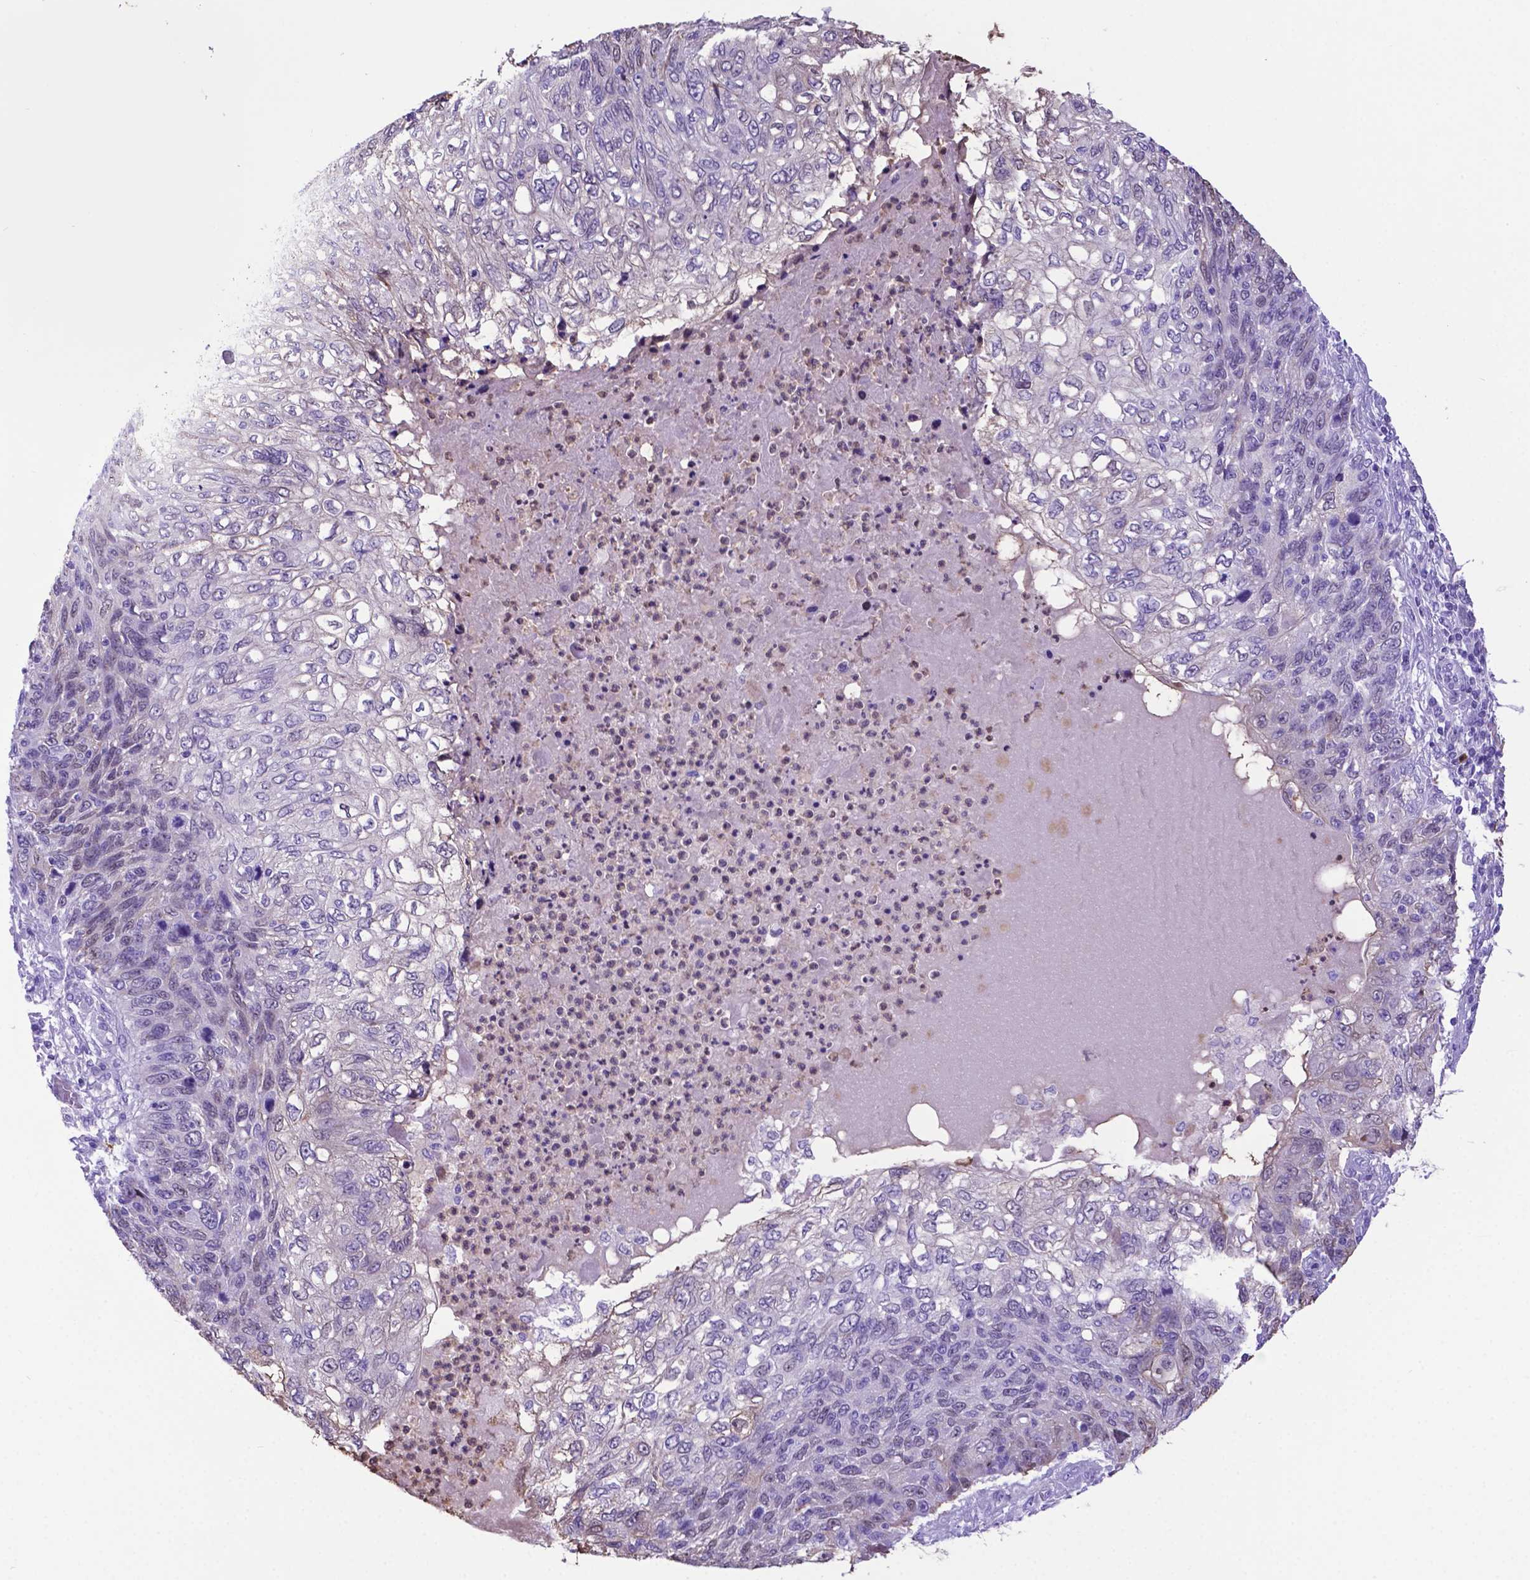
{"staining": {"intensity": "weak", "quantity": "<25%", "location": "nuclear"}, "tissue": "skin cancer", "cell_type": "Tumor cells", "image_type": "cancer", "snomed": [{"axis": "morphology", "description": "Squamous cell carcinoma, NOS"}, {"axis": "topography", "description": "Skin"}], "caption": "DAB immunohistochemical staining of human squamous cell carcinoma (skin) reveals no significant positivity in tumor cells.", "gene": "LZTR1", "patient": {"sex": "male", "age": 92}}